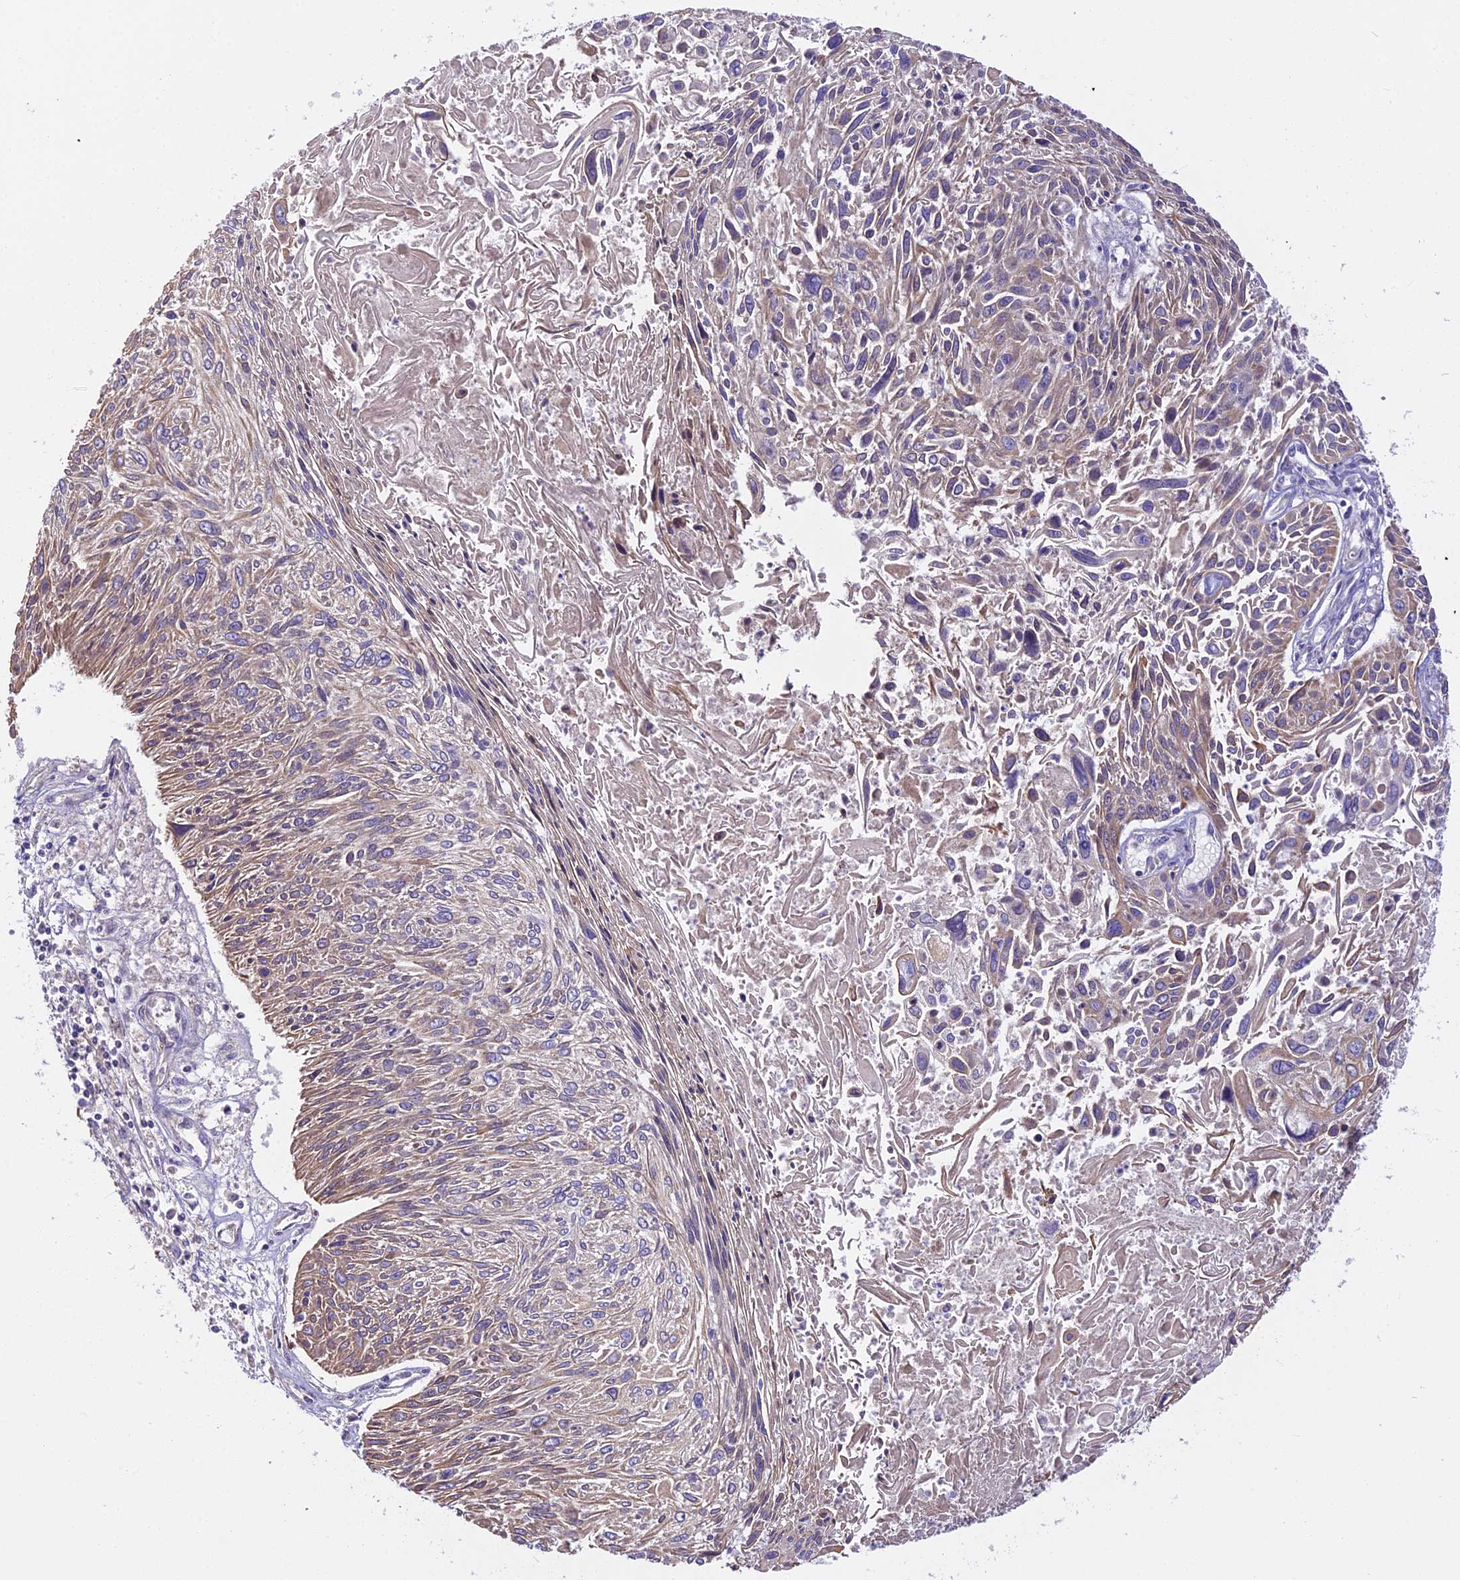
{"staining": {"intensity": "moderate", "quantity": "<25%", "location": "cytoplasmic/membranous"}, "tissue": "cervical cancer", "cell_type": "Tumor cells", "image_type": "cancer", "snomed": [{"axis": "morphology", "description": "Squamous cell carcinoma, NOS"}, {"axis": "topography", "description": "Cervix"}], "caption": "Moderate cytoplasmic/membranous staining for a protein is present in about <25% of tumor cells of cervical cancer using IHC.", "gene": "FAM98C", "patient": {"sex": "female", "age": 51}}